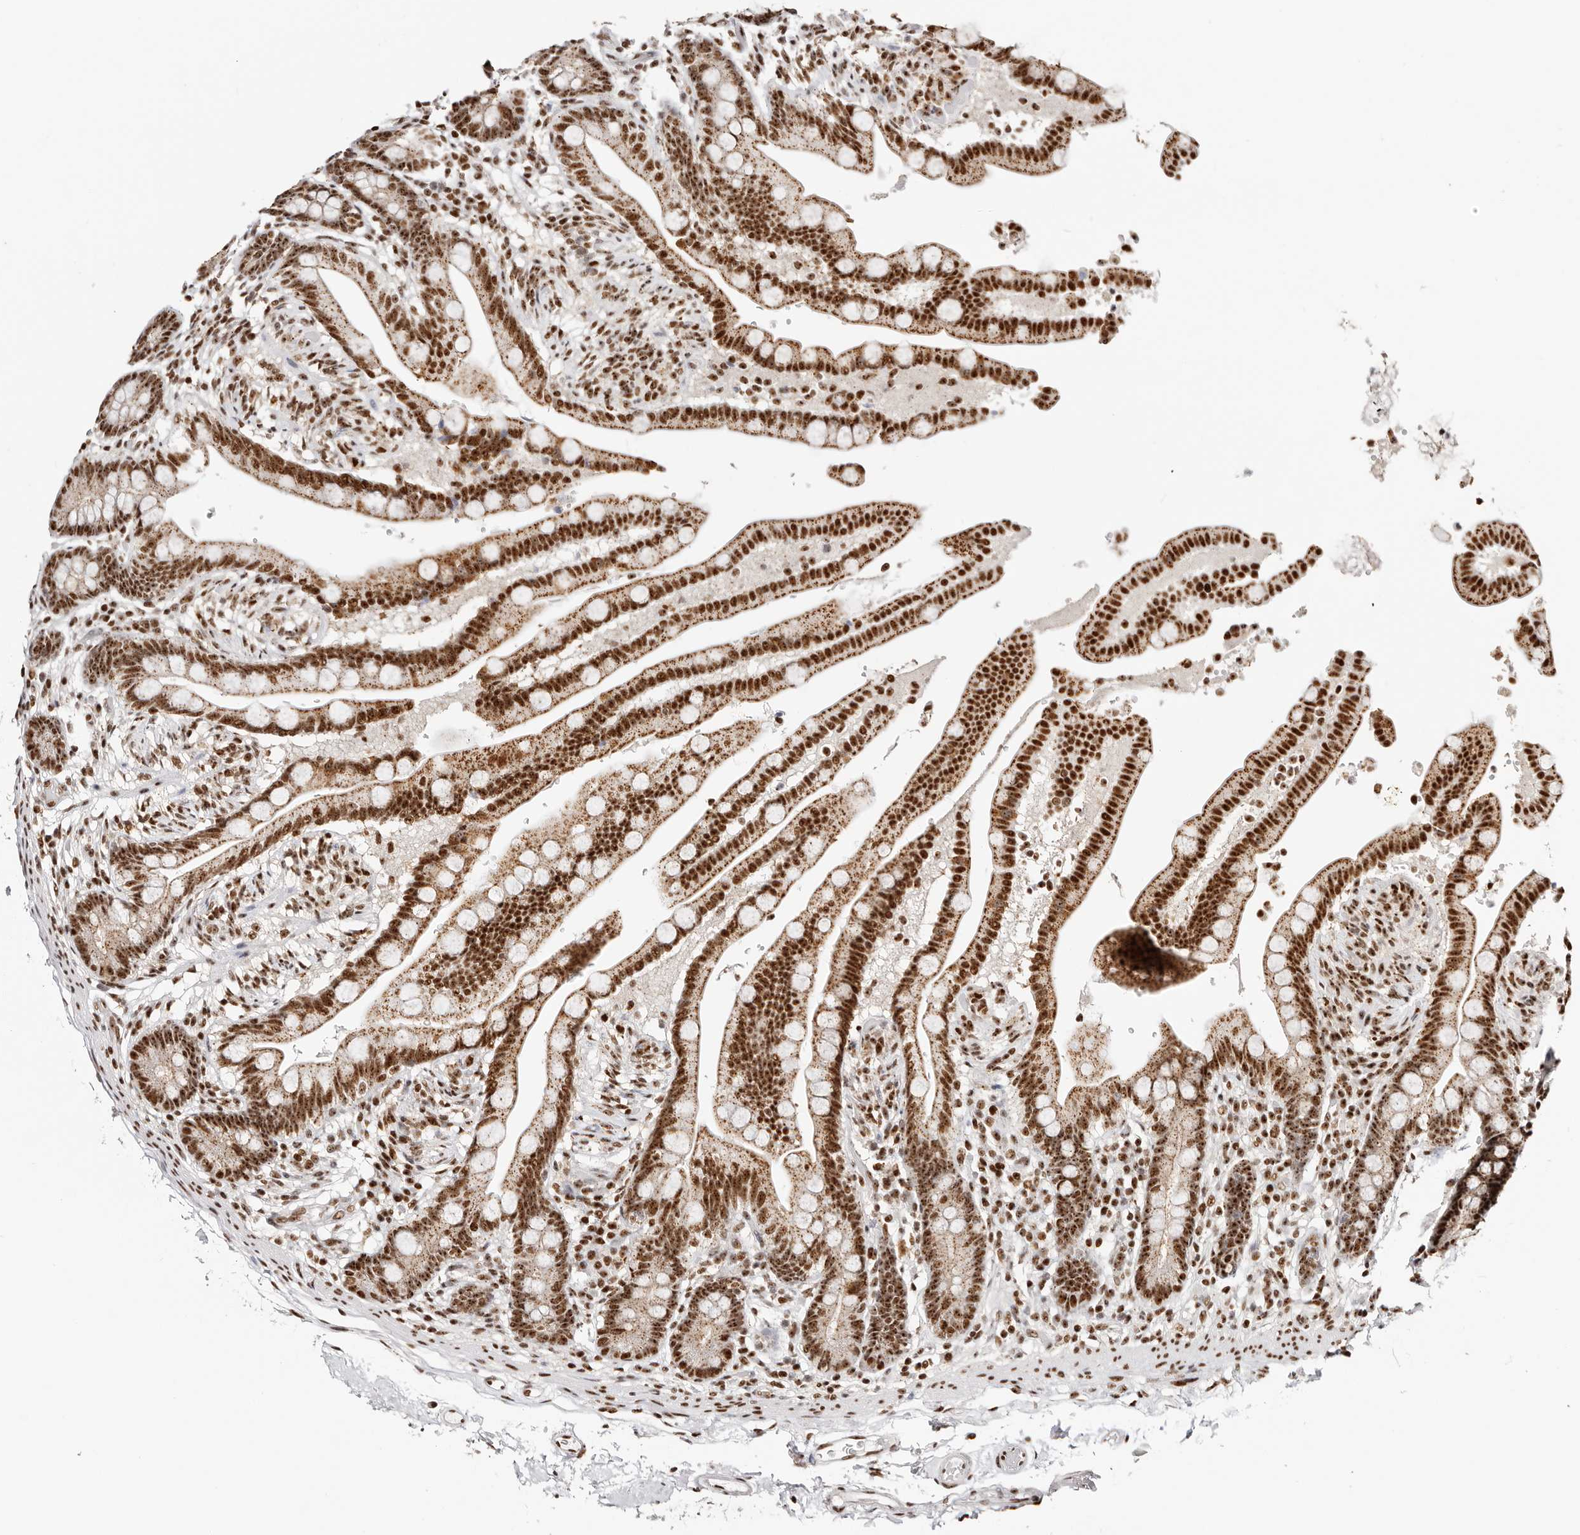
{"staining": {"intensity": "strong", "quantity": ">75%", "location": "nuclear"}, "tissue": "colon", "cell_type": "Endothelial cells", "image_type": "normal", "snomed": [{"axis": "morphology", "description": "Normal tissue, NOS"}, {"axis": "topography", "description": "Smooth muscle"}, {"axis": "topography", "description": "Colon"}], "caption": "Immunohistochemistry (IHC) (DAB (3,3'-diaminobenzidine)) staining of unremarkable human colon demonstrates strong nuclear protein positivity in about >75% of endothelial cells.", "gene": "IQGAP3", "patient": {"sex": "male", "age": 73}}